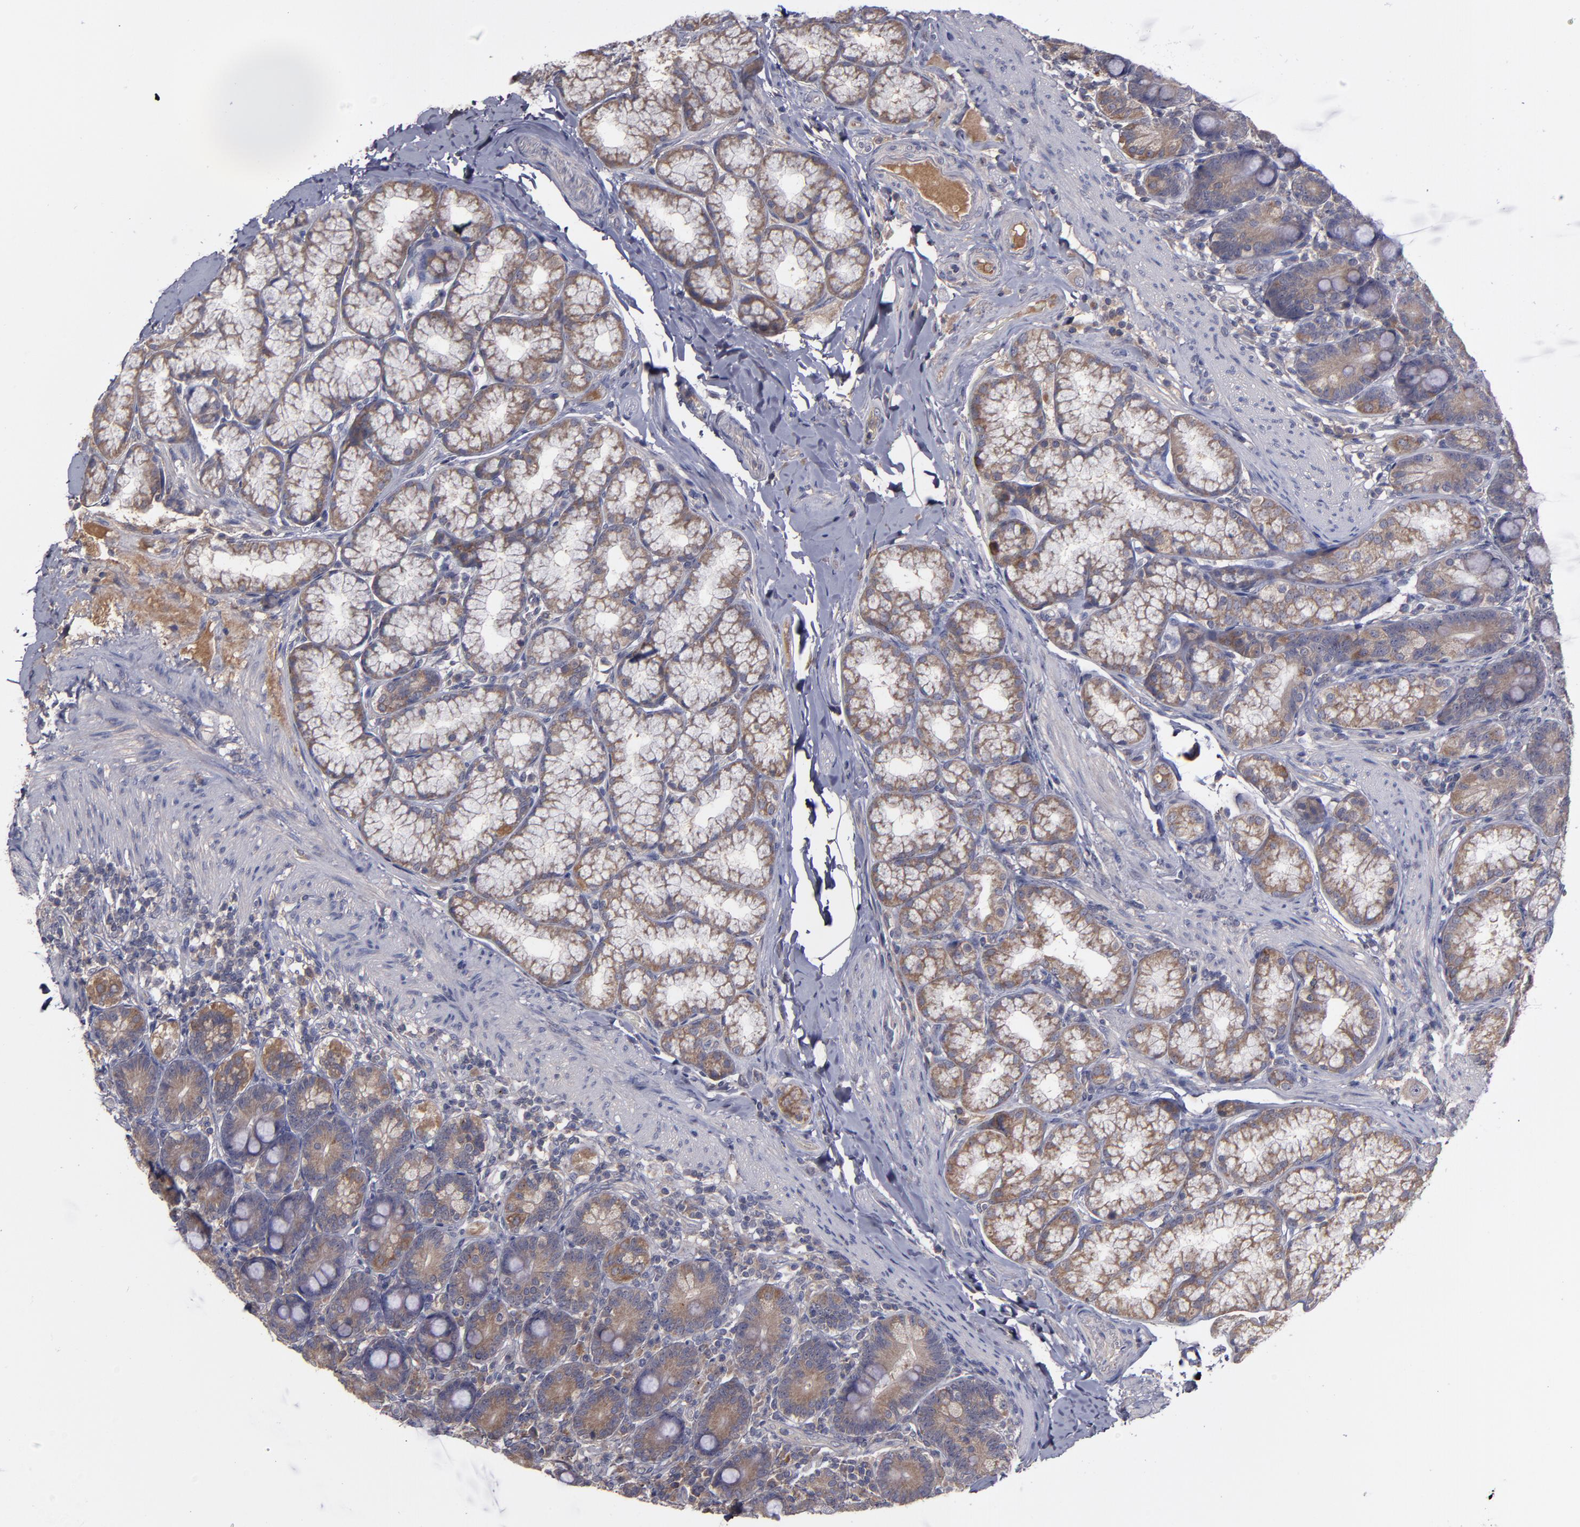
{"staining": {"intensity": "moderate", "quantity": ">75%", "location": "cytoplasmic/membranous"}, "tissue": "duodenum", "cell_type": "Glandular cells", "image_type": "normal", "snomed": [{"axis": "morphology", "description": "Normal tissue, NOS"}, {"axis": "topography", "description": "Duodenum"}], "caption": "Duodenum stained for a protein (brown) exhibits moderate cytoplasmic/membranous positive staining in about >75% of glandular cells.", "gene": "MMP11", "patient": {"sex": "female", "age": 64}}